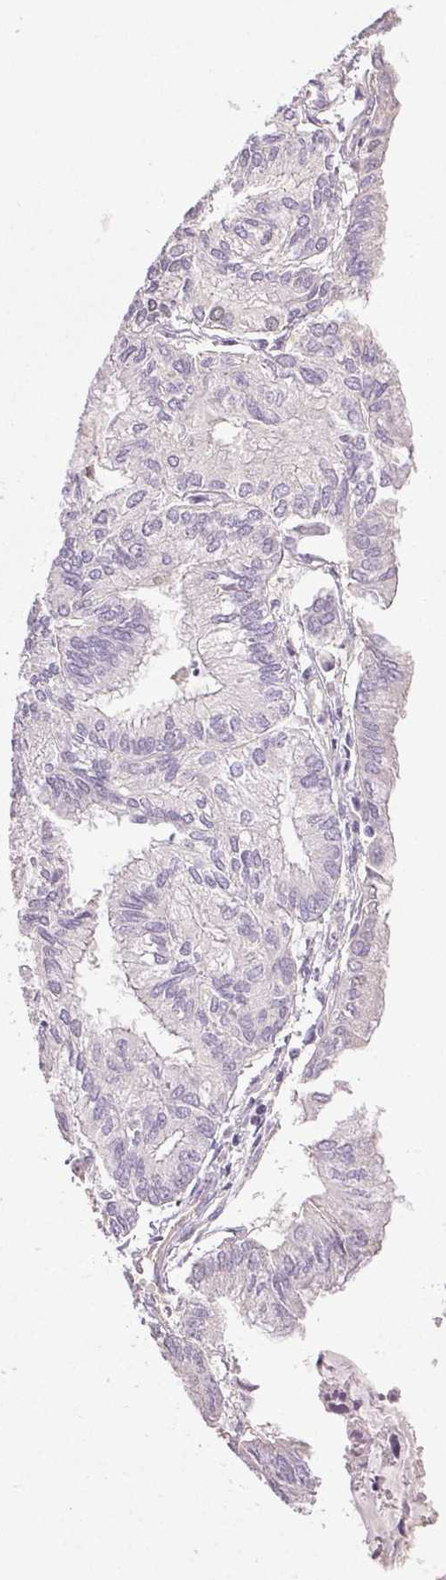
{"staining": {"intensity": "negative", "quantity": "none", "location": "none"}, "tissue": "endometrial cancer", "cell_type": "Tumor cells", "image_type": "cancer", "snomed": [{"axis": "morphology", "description": "Carcinoma, NOS"}, {"axis": "topography", "description": "Endometrium"}], "caption": "Tumor cells show no significant protein staining in endometrial cancer.", "gene": "COL7A1", "patient": {"sex": "female", "age": 62}}